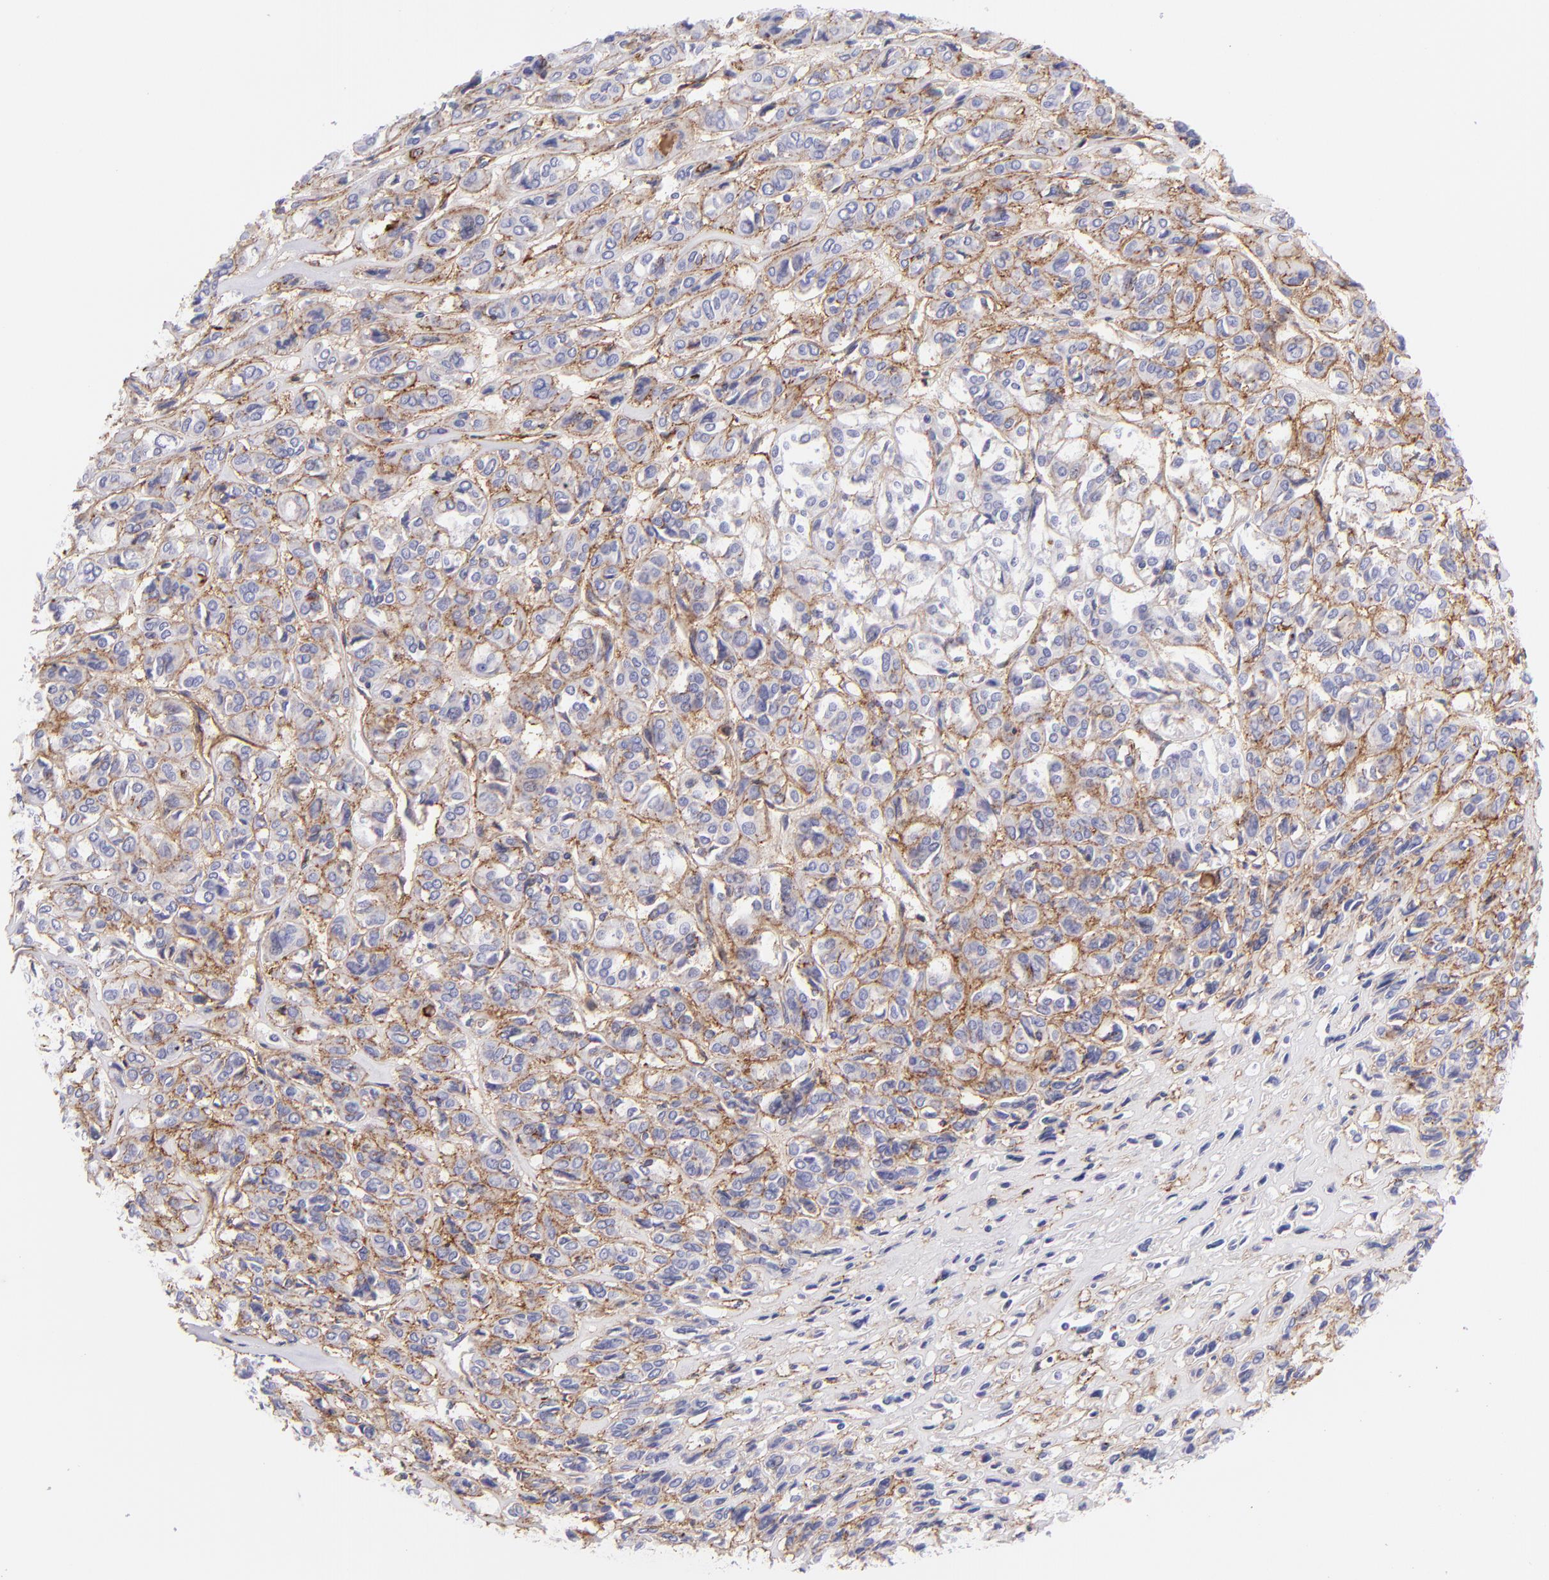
{"staining": {"intensity": "moderate", "quantity": ">75%", "location": "cytoplasmic/membranous"}, "tissue": "thyroid cancer", "cell_type": "Tumor cells", "image_type": "cancer", "snomed": [{"axis": "morphology", "description": "Follicular adenoma carcinoma, NOS"}, {"axis": "topography", "description": "Thyroid gland"}], "caption": "About >75% of tumor cells in human follicular adenoma carcinoma (thyroid) exhibit moderate cytoplasmic/membranous protein positivity as visualized by brown immunohistochemical staining.", "gene": "CD81", "patient": {"sex": "female", "age": 71}}